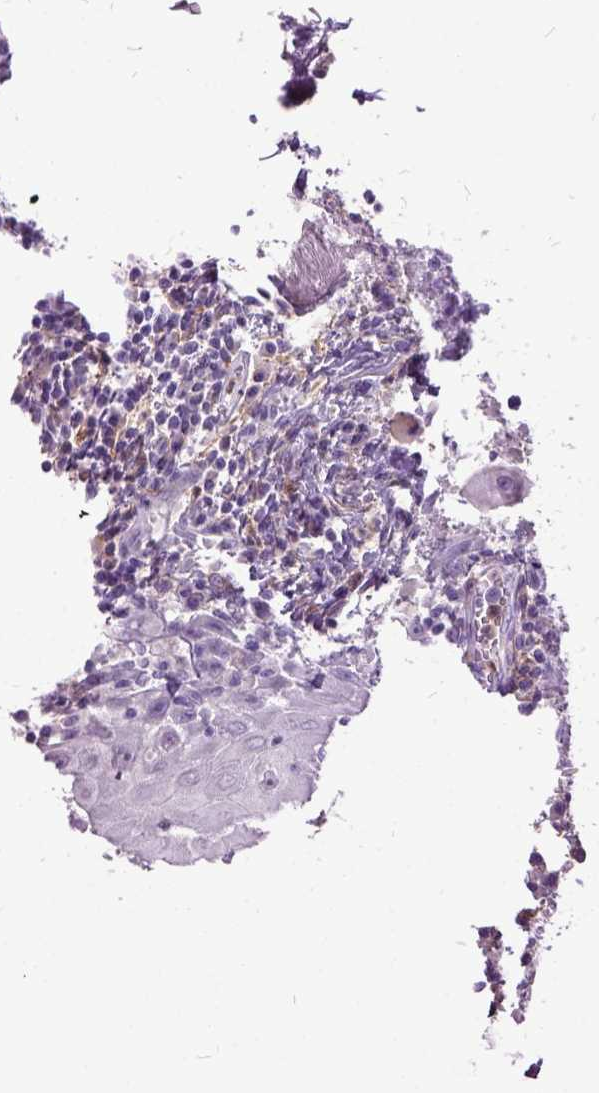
{"staining": {"intensity": "negative", "quantity": "none", "location": "none"}, "tissue": "head and neck cancer", "cell_type": "Tumor cells", "image_type": "cancer", "snomed": [{"axis": "morphology", "description": "Squamous cell carcinoma, NOS"}, {"axis": "topography", "description": "Head-Neck"}], "caption": "DAB immunohistochemical staining of head and neck cancer (squamous cell carcinoma) demonstrates no significant expression in tumor cells.", "gene": "MME", "patient": {"sex": "male", "age": 52}}